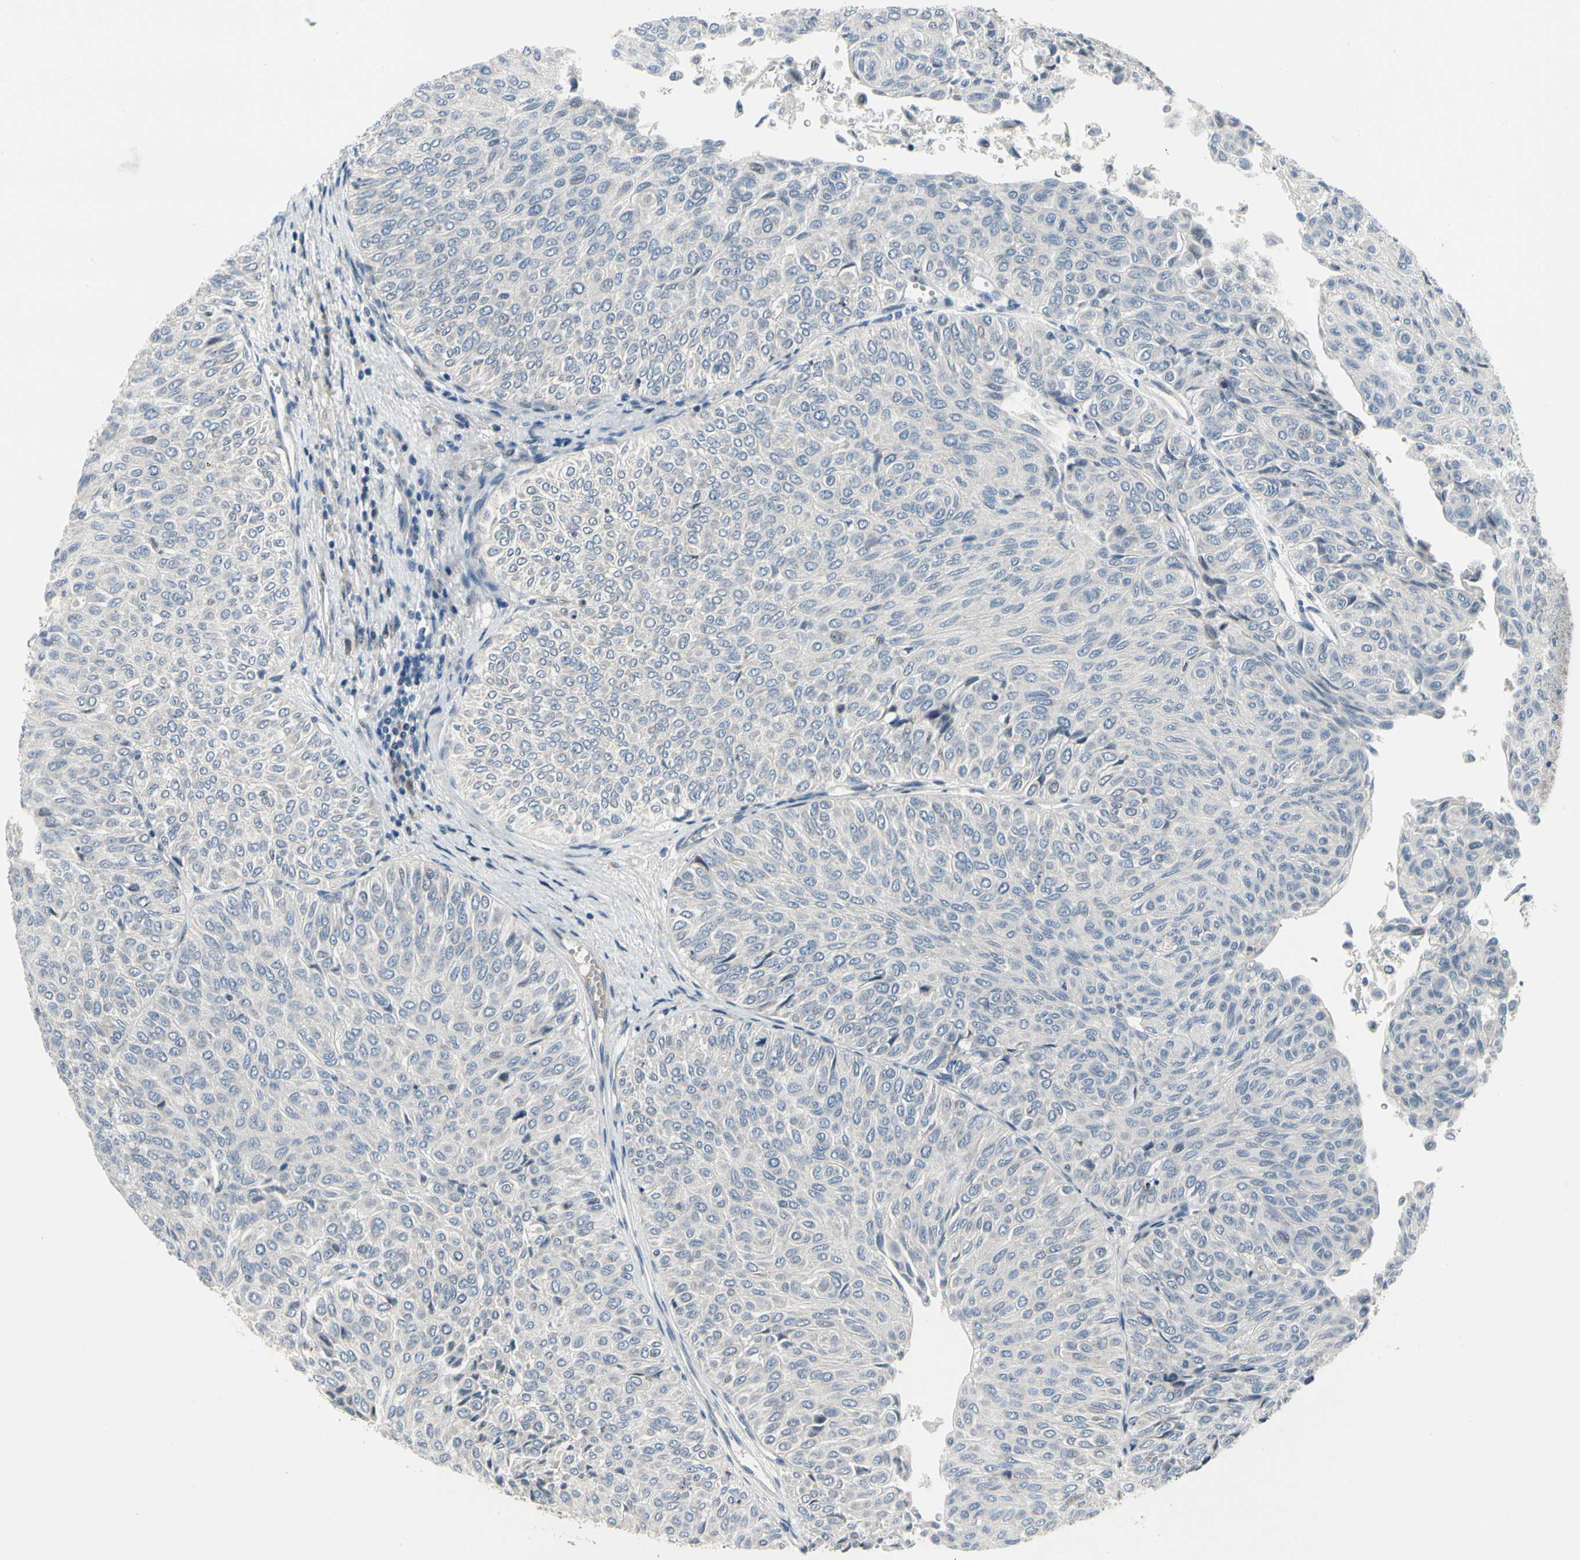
{"staining": {"intensity": "negative", "quantity": "none", "location": "none"}, "tissue": "urothelial cancer", "cell_type": "Tumor cells", "image_type": "cancer", "snomed": [{"axis": "morphology", "description": "Urothelial carcinoma, Low grade"}, {"axis": "topography", "description": "Urinary bladder"}], "caption": "Immunohistochemistry photomicrograph of low-grade urothelial carcinoma stained for a protein (brown), which shows no expression in tumor cells. (DAB immunohistochemistry, high magnification).", "gene": "NFASC", "patient": {"sex": "male", "age": 78}}